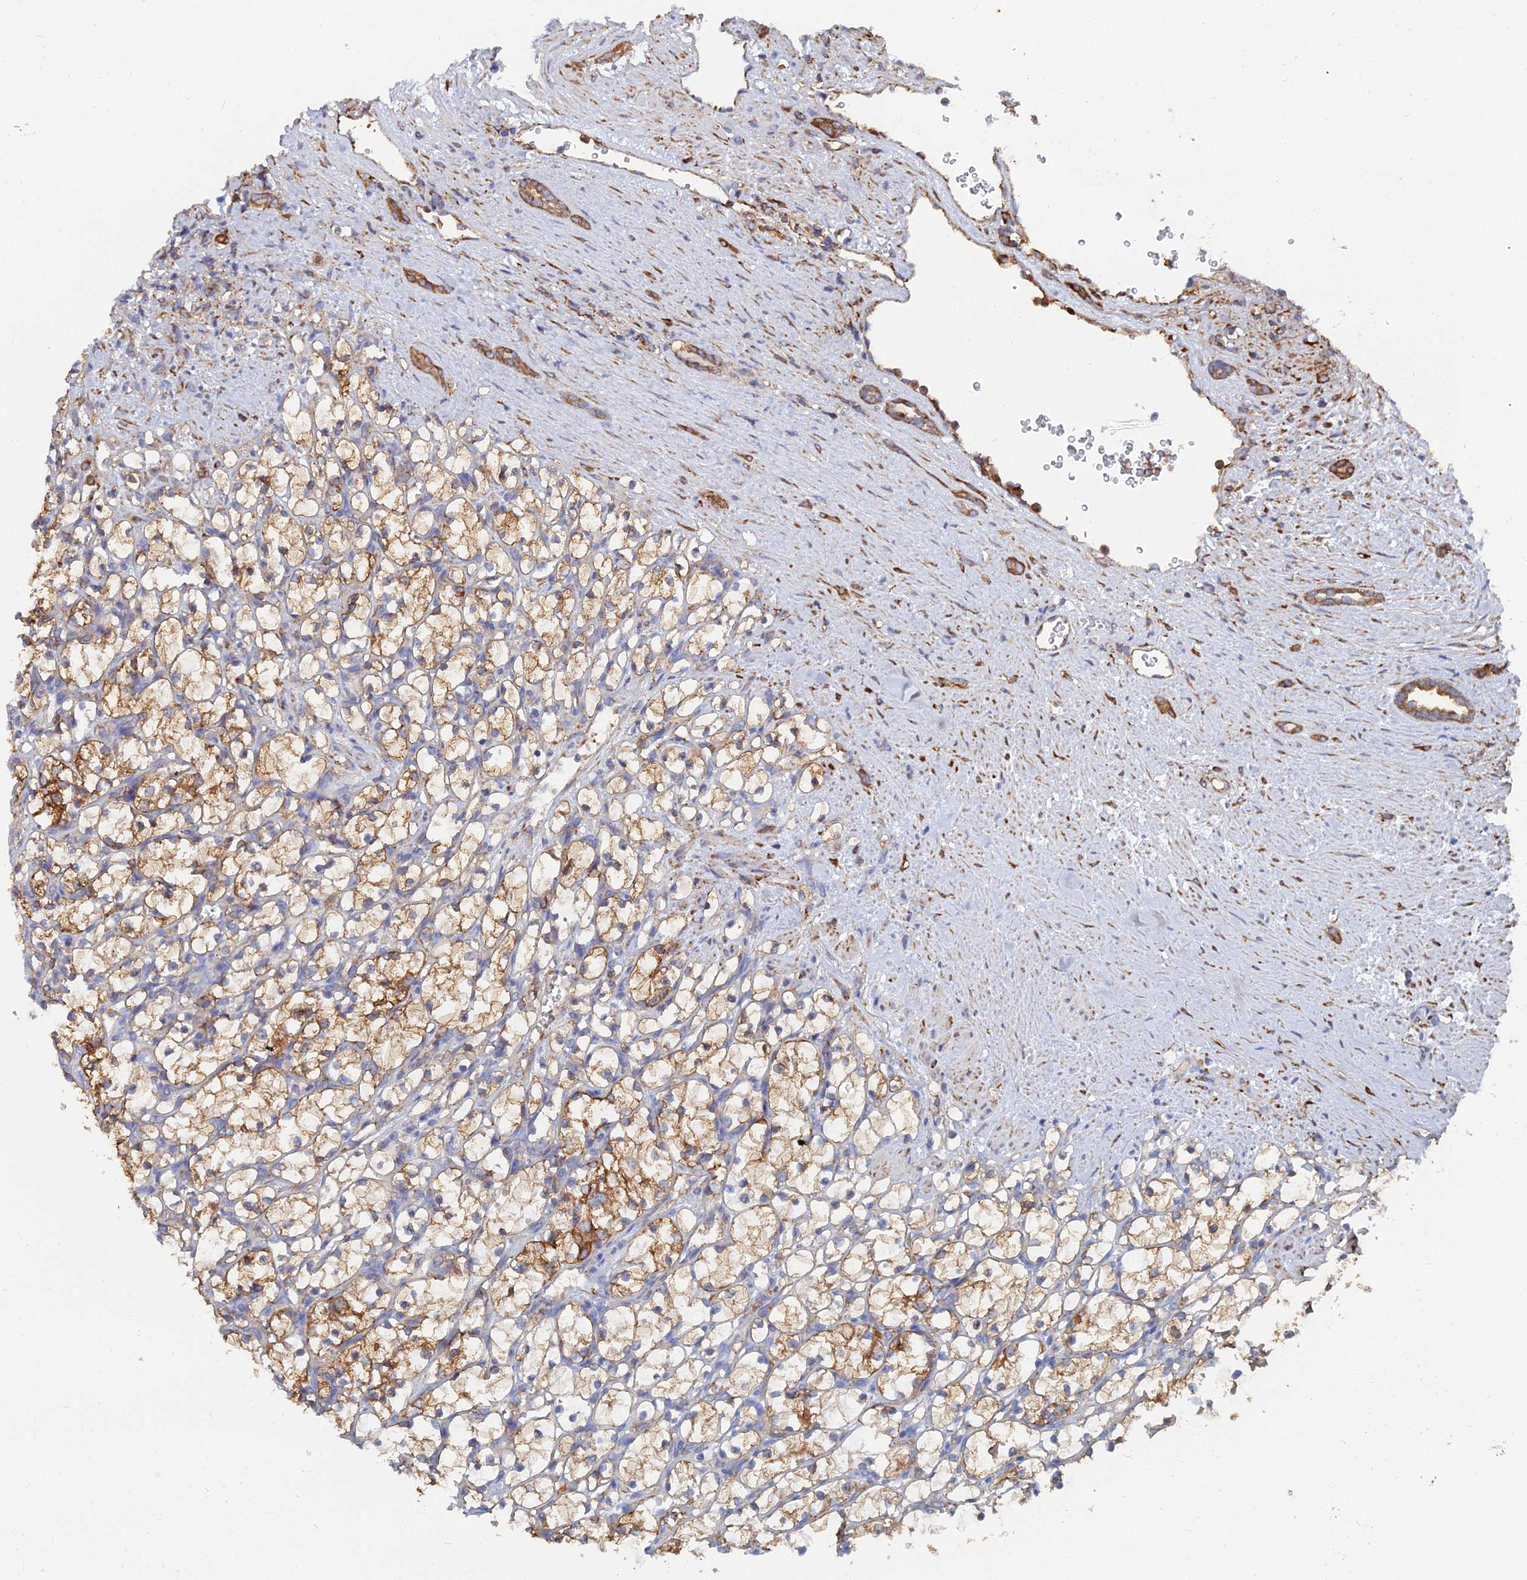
{"staining": {"intensity": "moderate", "quantity": ">75%", "location": "cytoplasmic/membranous"}, "tissue": "renal cancer", "cell_type": "Tumor cells", "image_type": "cancer", "snomed": [{"axis": "morphology", "description": "Adenocarcinoma, NOS"}, {"axis": "topography", "description": "Kidney"}], "caption": "Immunohistochemical staining of human renal cancer (adenocarcinoma) reveals medium levels of moderate cytoplasmic/membranous staining in about >75% of tumor cells.", "gene": "GPR42", "patient": {"sex": "female", "age": 69}}